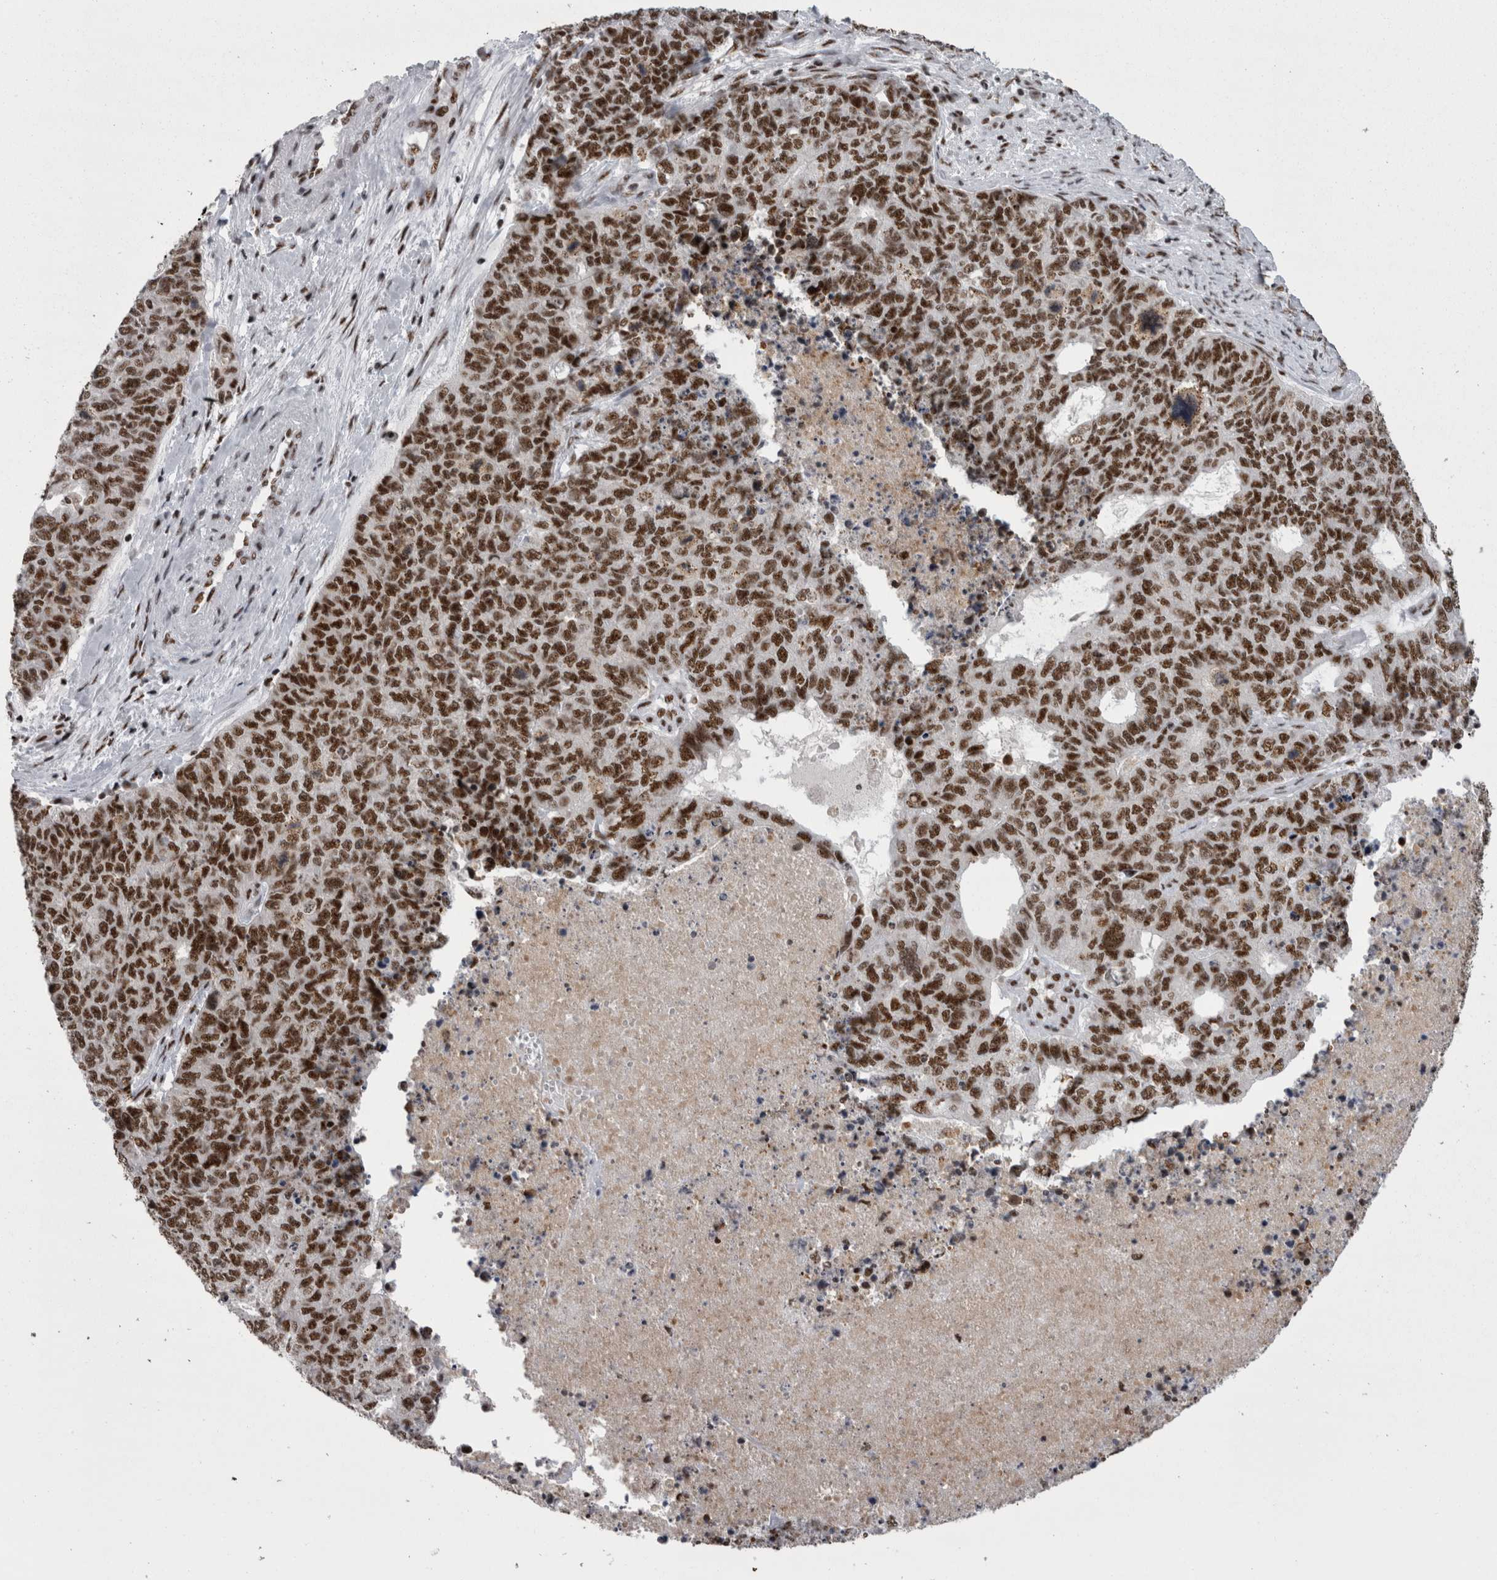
{"staining": {"intensity": "strong", "quantity": ">75%", "location": "nuclear"}, "tissue": "cervical cancer", "cell_type": "Tumor cells", "image_type": "cancer", "snomed": [{"axis": "morphology", "description": "Squamous cell carcinoma, NOS"}, {"axis": "topography", "description": "Cervix"}], "caption": "Immunohistochemistry photomicrograph of human cervical squamous cell carcinoma stained for a protein (brown), which displays high levels of strong nuclear positivity in approximately >75% of tumor cells.", "gene": "SNRNP40", "patient": {"sex": "female", "age": 63}}